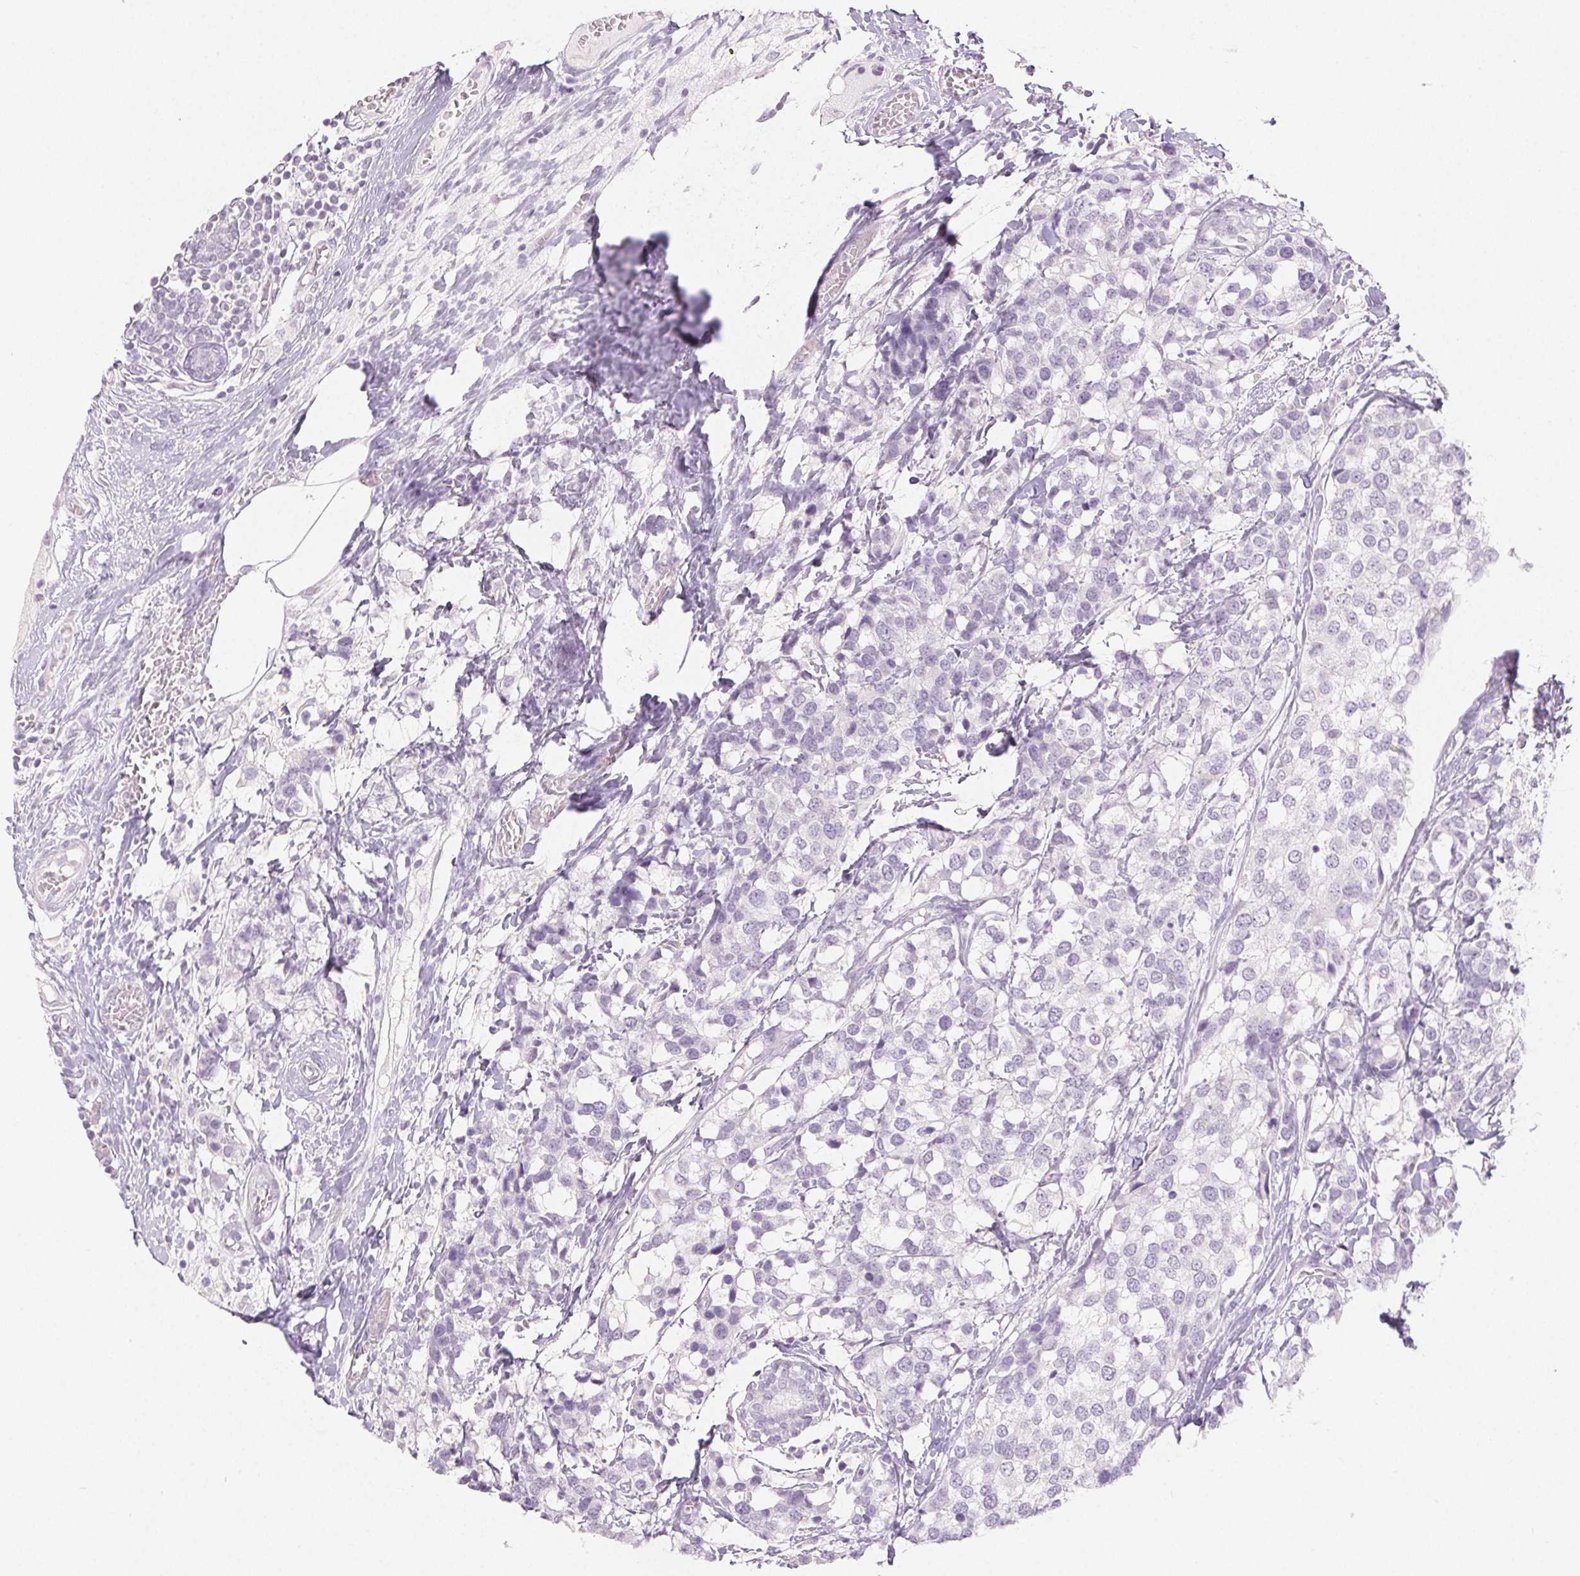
{"staining": {"intensity": "negative", "quantity": "none", "location": "none"}, "tissue": "breast cancer", "cell_type": "Tumor cells", "image_type": "cancer", "snomed": [{"axis": "morphology", "description": "Lobular carcinoma"}, {"axis": "topography", "description": "Breast"}], "caption": "This is an IHC image of breast cancer. There is no staining in tumor cells.", "gene": "PI3", "patient": {"sex": "female", "age": 59}}